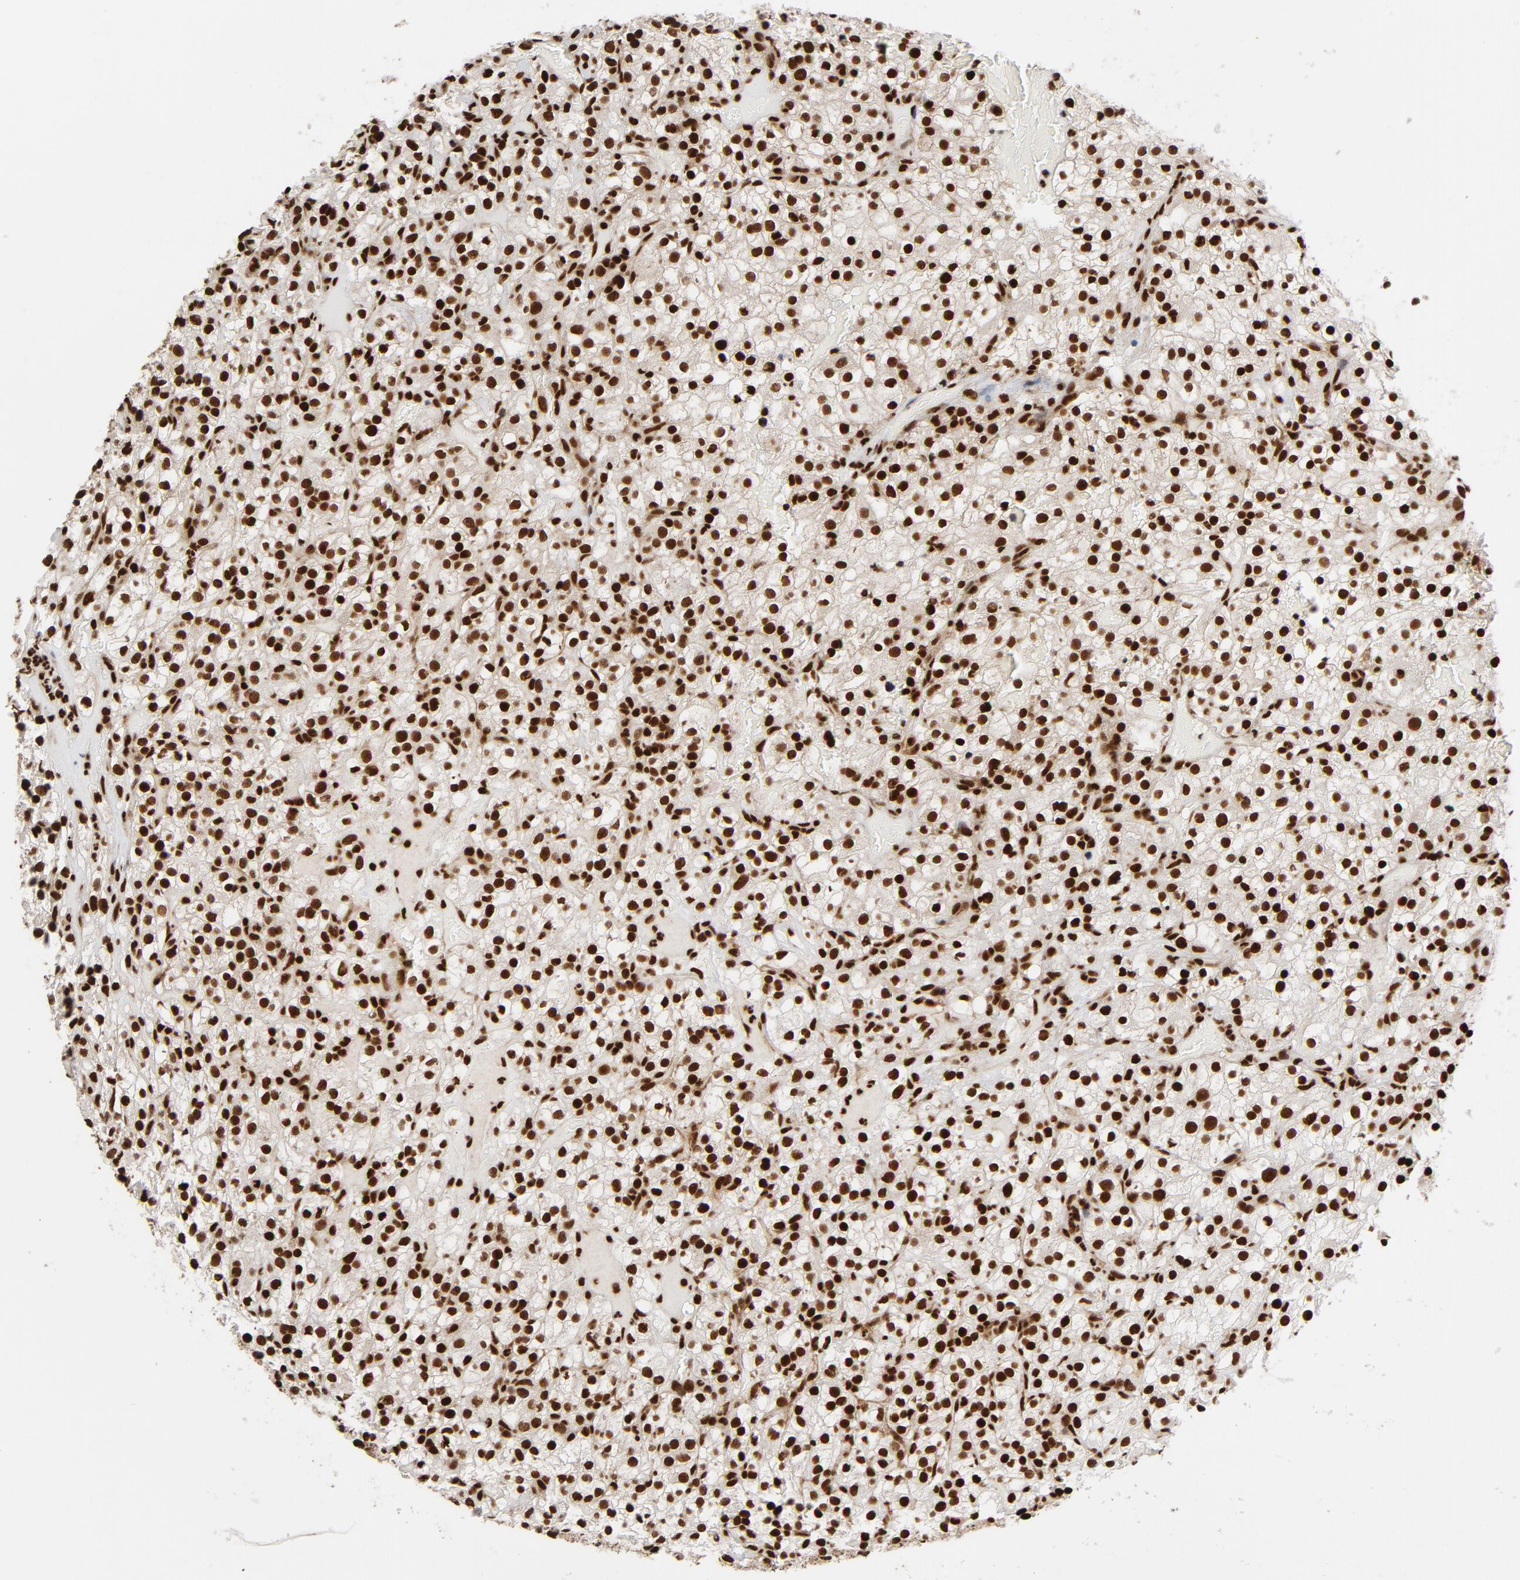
{"staining": {"intensity": "strong", "quantity": ">75%", "location": "nuclear"}, "tissue": "renal cancer", "cell_type": "Tumor cells", "image_type": "cancer", "snomed": [{"axis": "morphology", "description": "Normal tissue, NOS"}, {"axis": "morphology", "description": "Adenocarcinoma, NOS"}, {"axis": "topography", "description": "Kidney"}], "caption": "Human renal adenocarcinoma stained with a brown dye exhibits strong nuclear positive staining in about >75% of tumor cells.", "gene": "NFYB", "patient": {"sex": "female", "age": 72}}